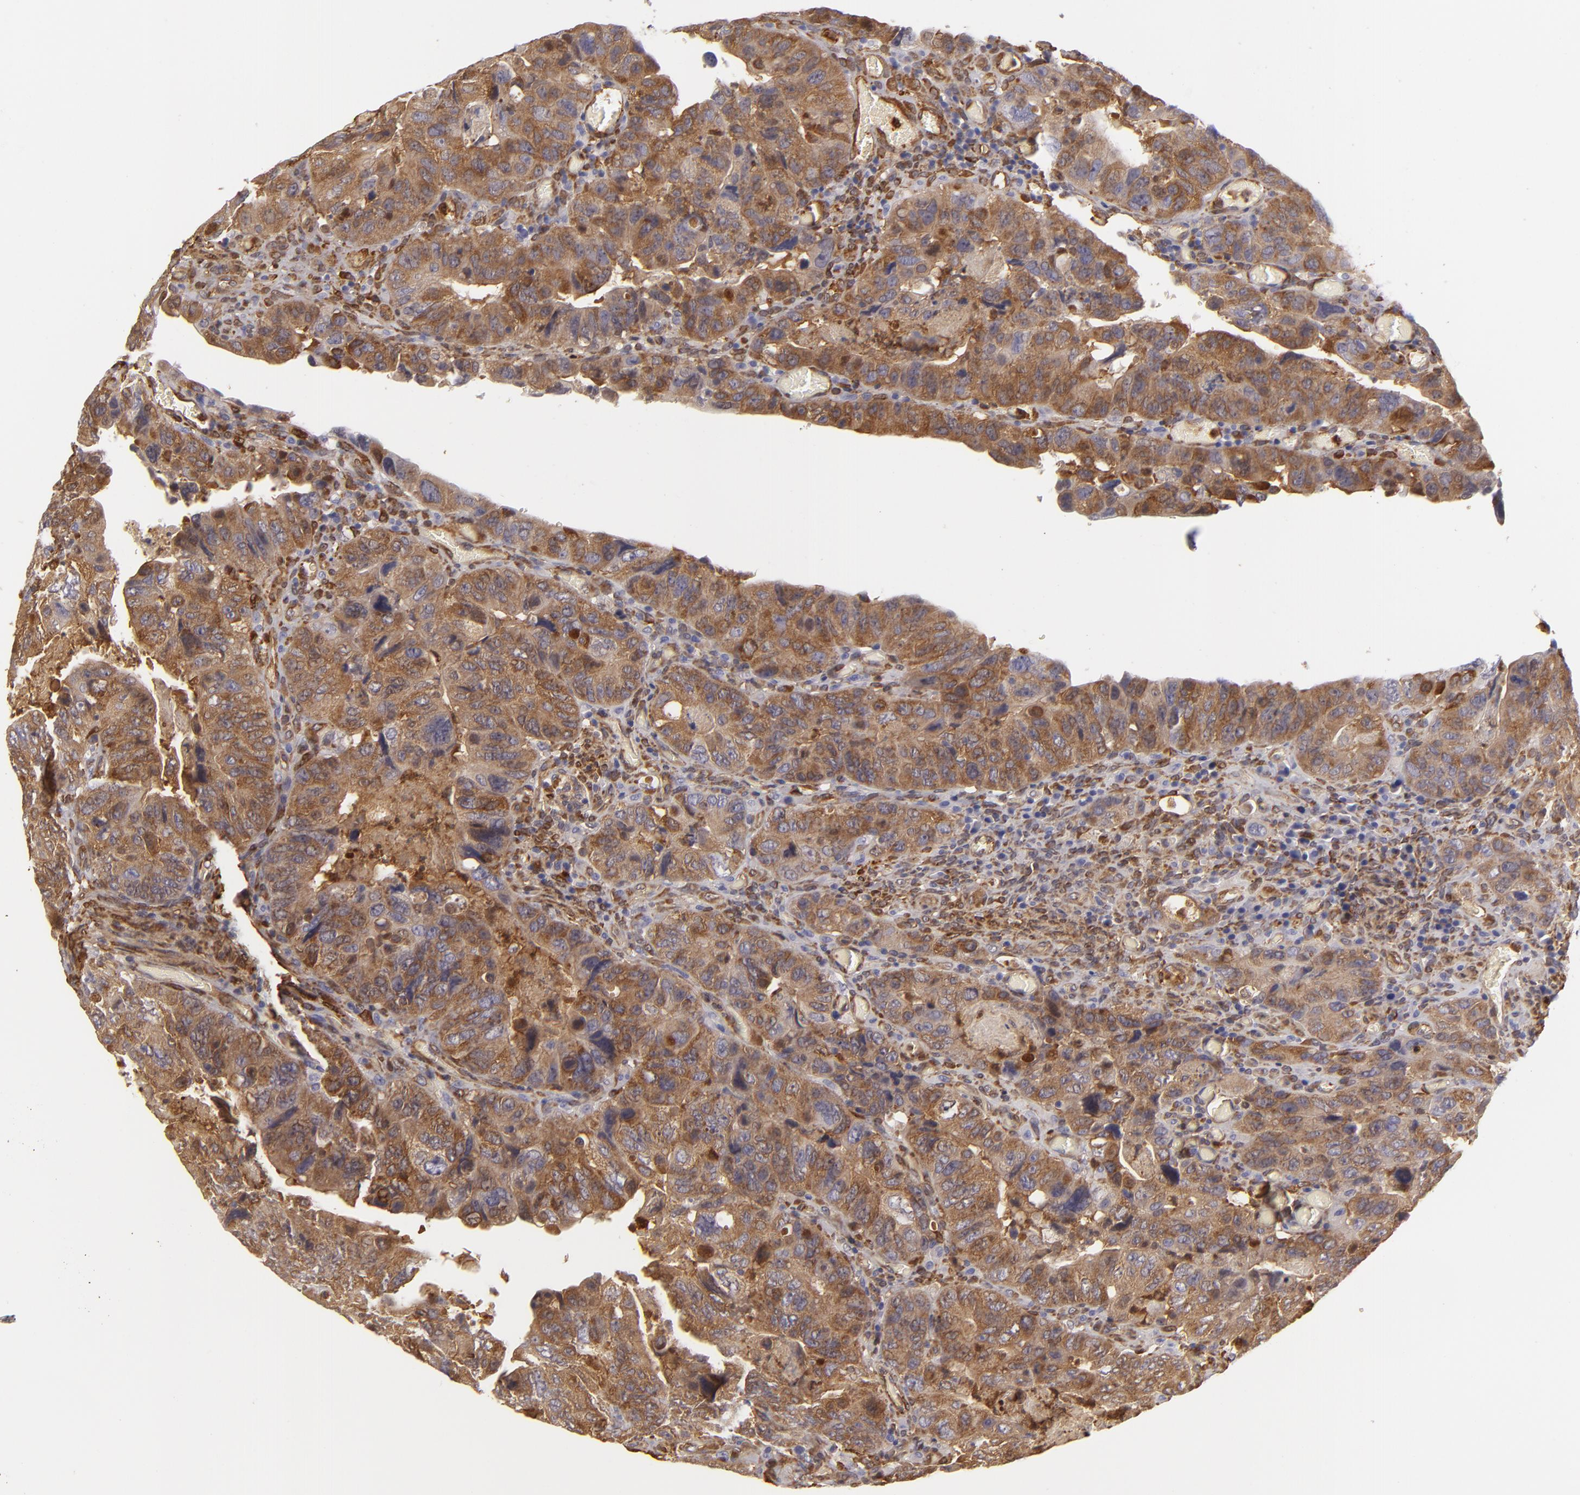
{"staining": {"intensity": "moderate", "quantity": ">75%", "location": "cytoplasmic/membranous"}, "tissue": "colorectal cancer", "cell_type": "Tumor cells", "image_type": "cancer", "snomed": [{"axis": "morphology", "description": "Adenocarcinoma, NOS"}, {"axis": "topography", "description": "Rectum"}], "caption": "Adenocarcinoma (colorectal) stained with a brown dye exhibits moderate cytoplasmic/membranous positive staining in approximately >75% of tumor cells.", "gene": "VCL", "patient": {"sex": "female", "age": 82}}